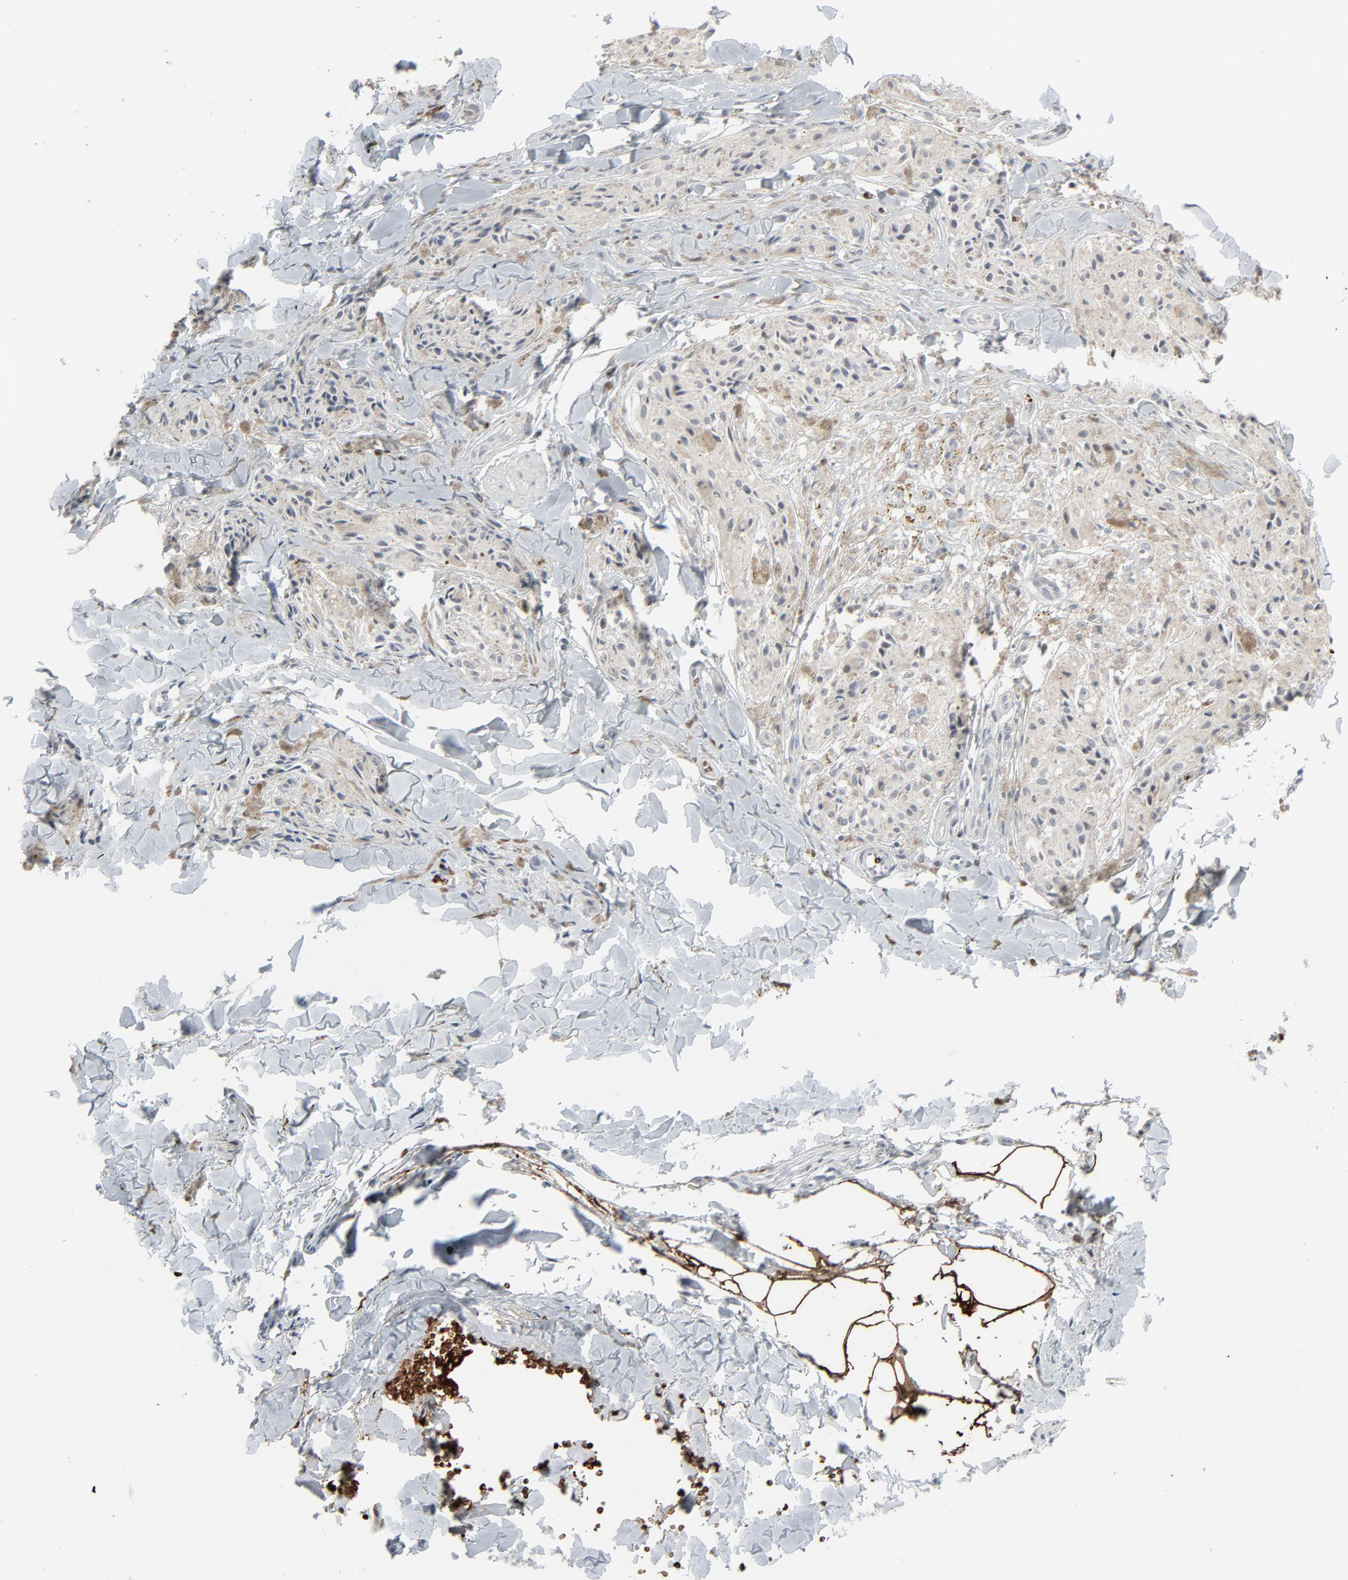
{"staining": {"intensity": "weak", "quantity": ">75%", "location": "cytoplasmic/membranous"}, "tissue": "melanoma", "cell_type": "Tumor cells", "image_type": "cancer", "snomed": [{"axis": "morphology", "description": "Malignant melanoma, Metastatic site"}, {"axis": "topography", "description": "Skin"}], "caption": "A high-resolution photomicrograph shows immunohistochemistry staining of malignant melanoma (metastatic site), which demonstrates weak cytoplasmic/membranous expression in approximately >75% of tumor cells. The staining was performed using DAB to visualize the protein expression in brown, while the nuclei were stained in blue with hematoxylin (Magnification: 20x).", "gene": "SAGE1", "patient": {"sex": "female", "age": 66}}